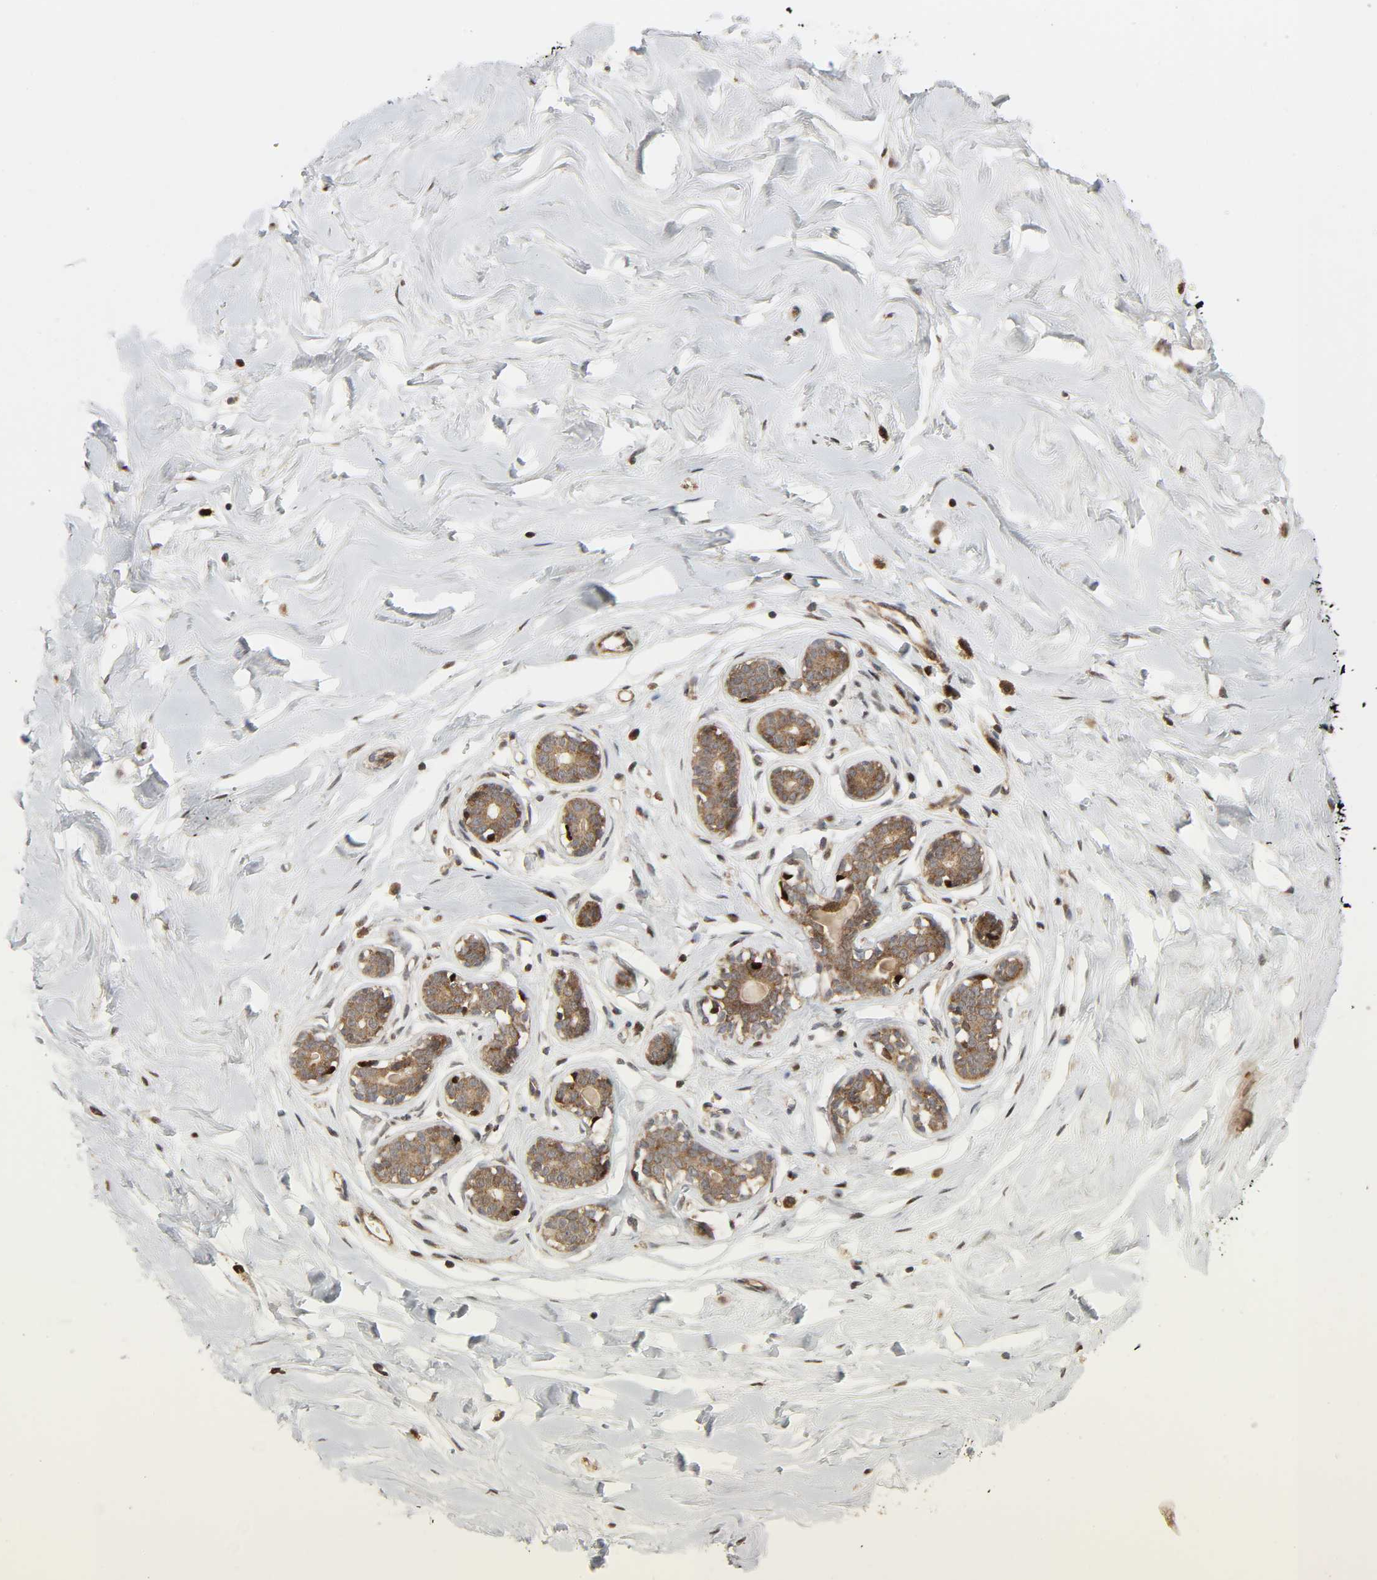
{"staining": {"intensity": "moderate", "quantity": ">75%", "location": "cytoplasmic/membranous"}, "tissue": "breast", "cell_type": "Adipocytes", "image_type": "normal", "snomed": [{"axis": "morphology", "description": "Normal tissue, NOS"}, {"axis": "topography", "description": "Breast"}], "caption": "Immunohistochemical staining of unremarkable breast reveals >75% levels of moderate cytoplasmic/membranous protein staining in approximately >75% of adipocytes.", "gene": "CHUK", "patient": {"sex": "female", "age": 23}}